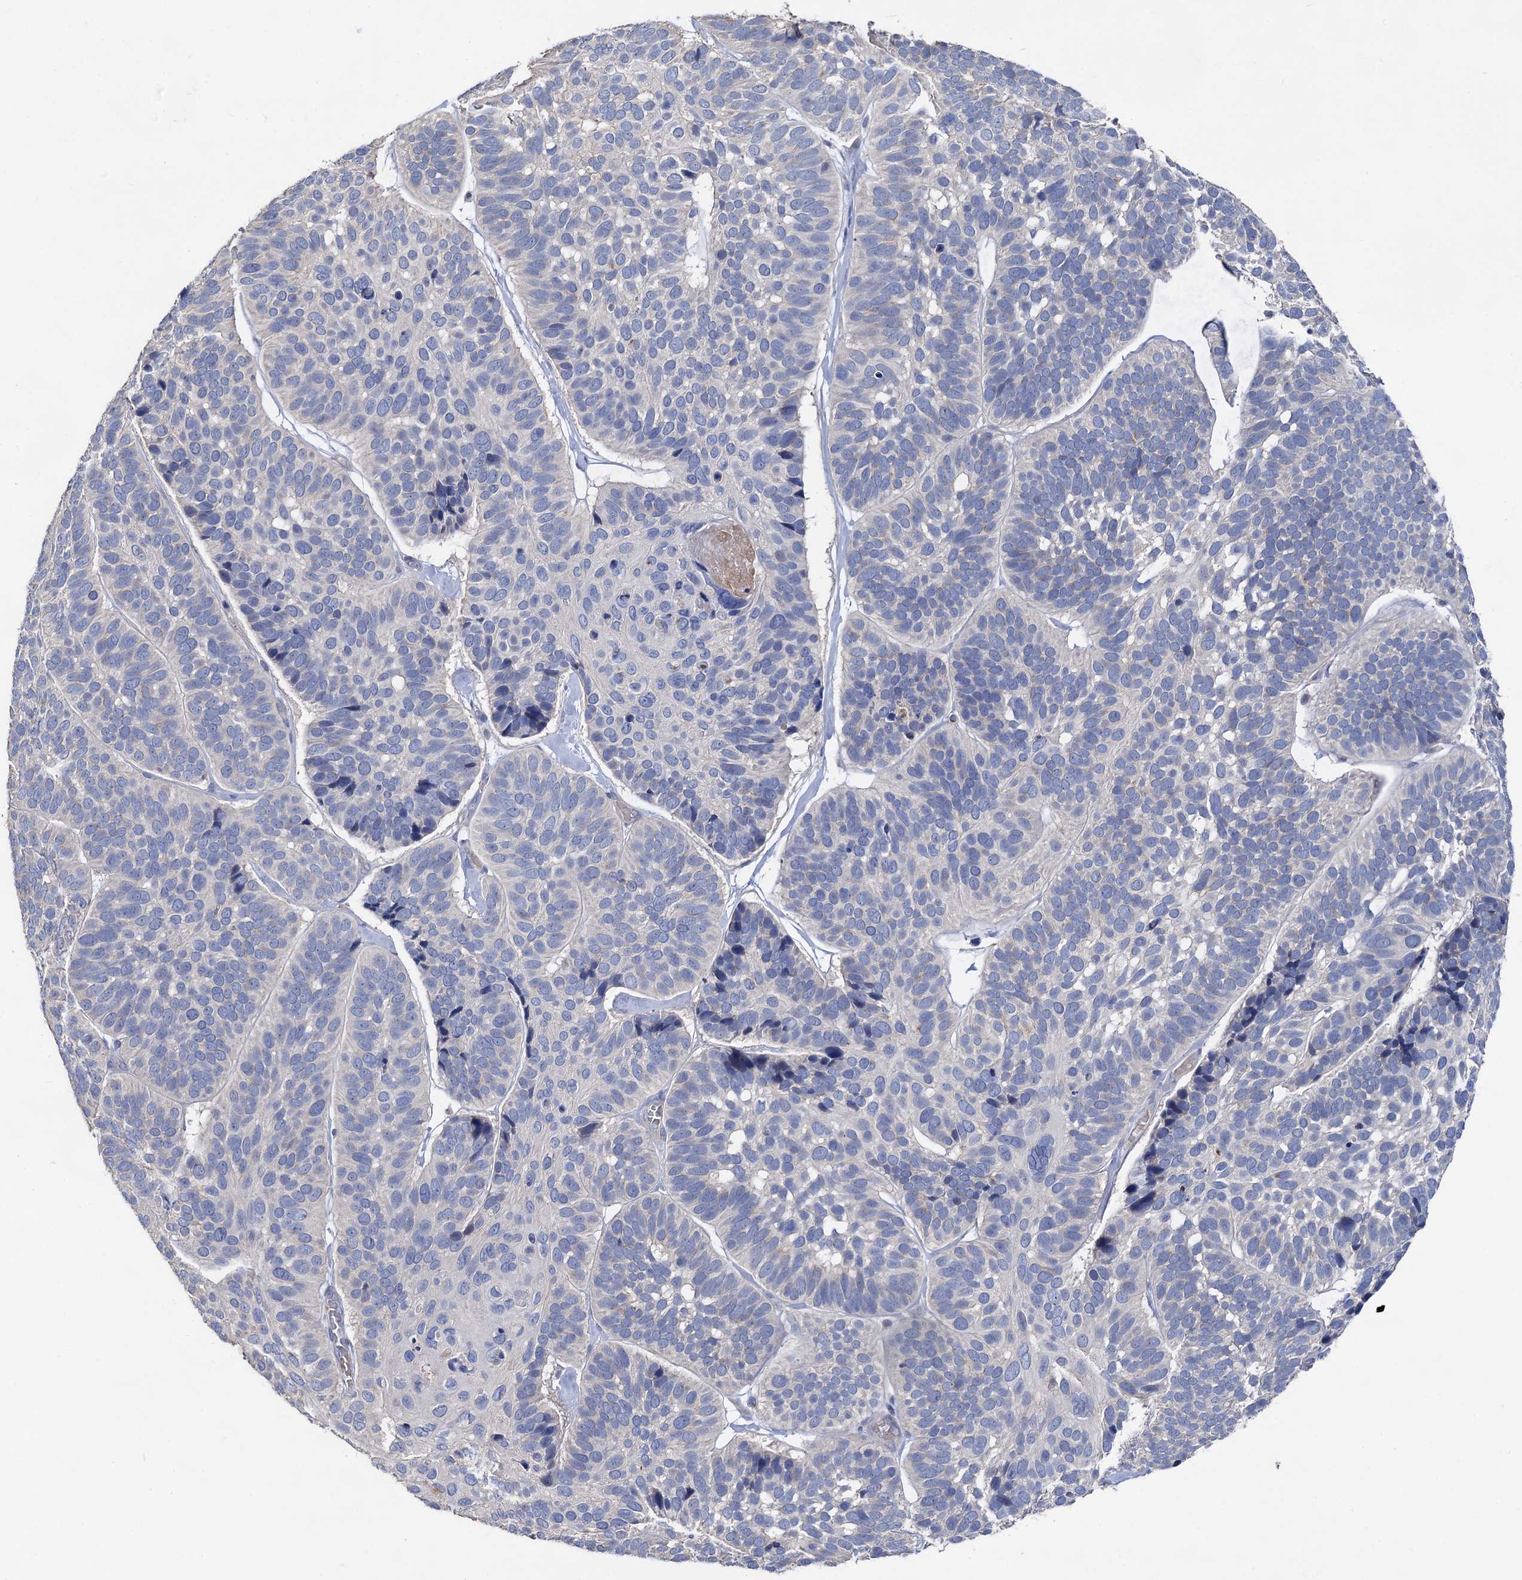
{"staining": {"intensity": "negative", "quantity": "none", "location": "none"}, "tissue": "skin cancer", "cell_type": "Tumor cells", "image_type": "cancer", "snomed": [{"axis": "morphology", "description": "Basal cell carcinoma"}, {"axis": "topography", "description": "Skin"}], "caption": "IHC photomicrograph of neoplastic tissue: skin basal cell carcinoma stained with DAB displays no significant protein positivity in tumor cells. (DAB (3,3'-diaminobenzidine) IHC visualized using brightfield microscopy, high magnification).", "gene": "HVCN1", "patient": {"sex": "male", "age": 62}}